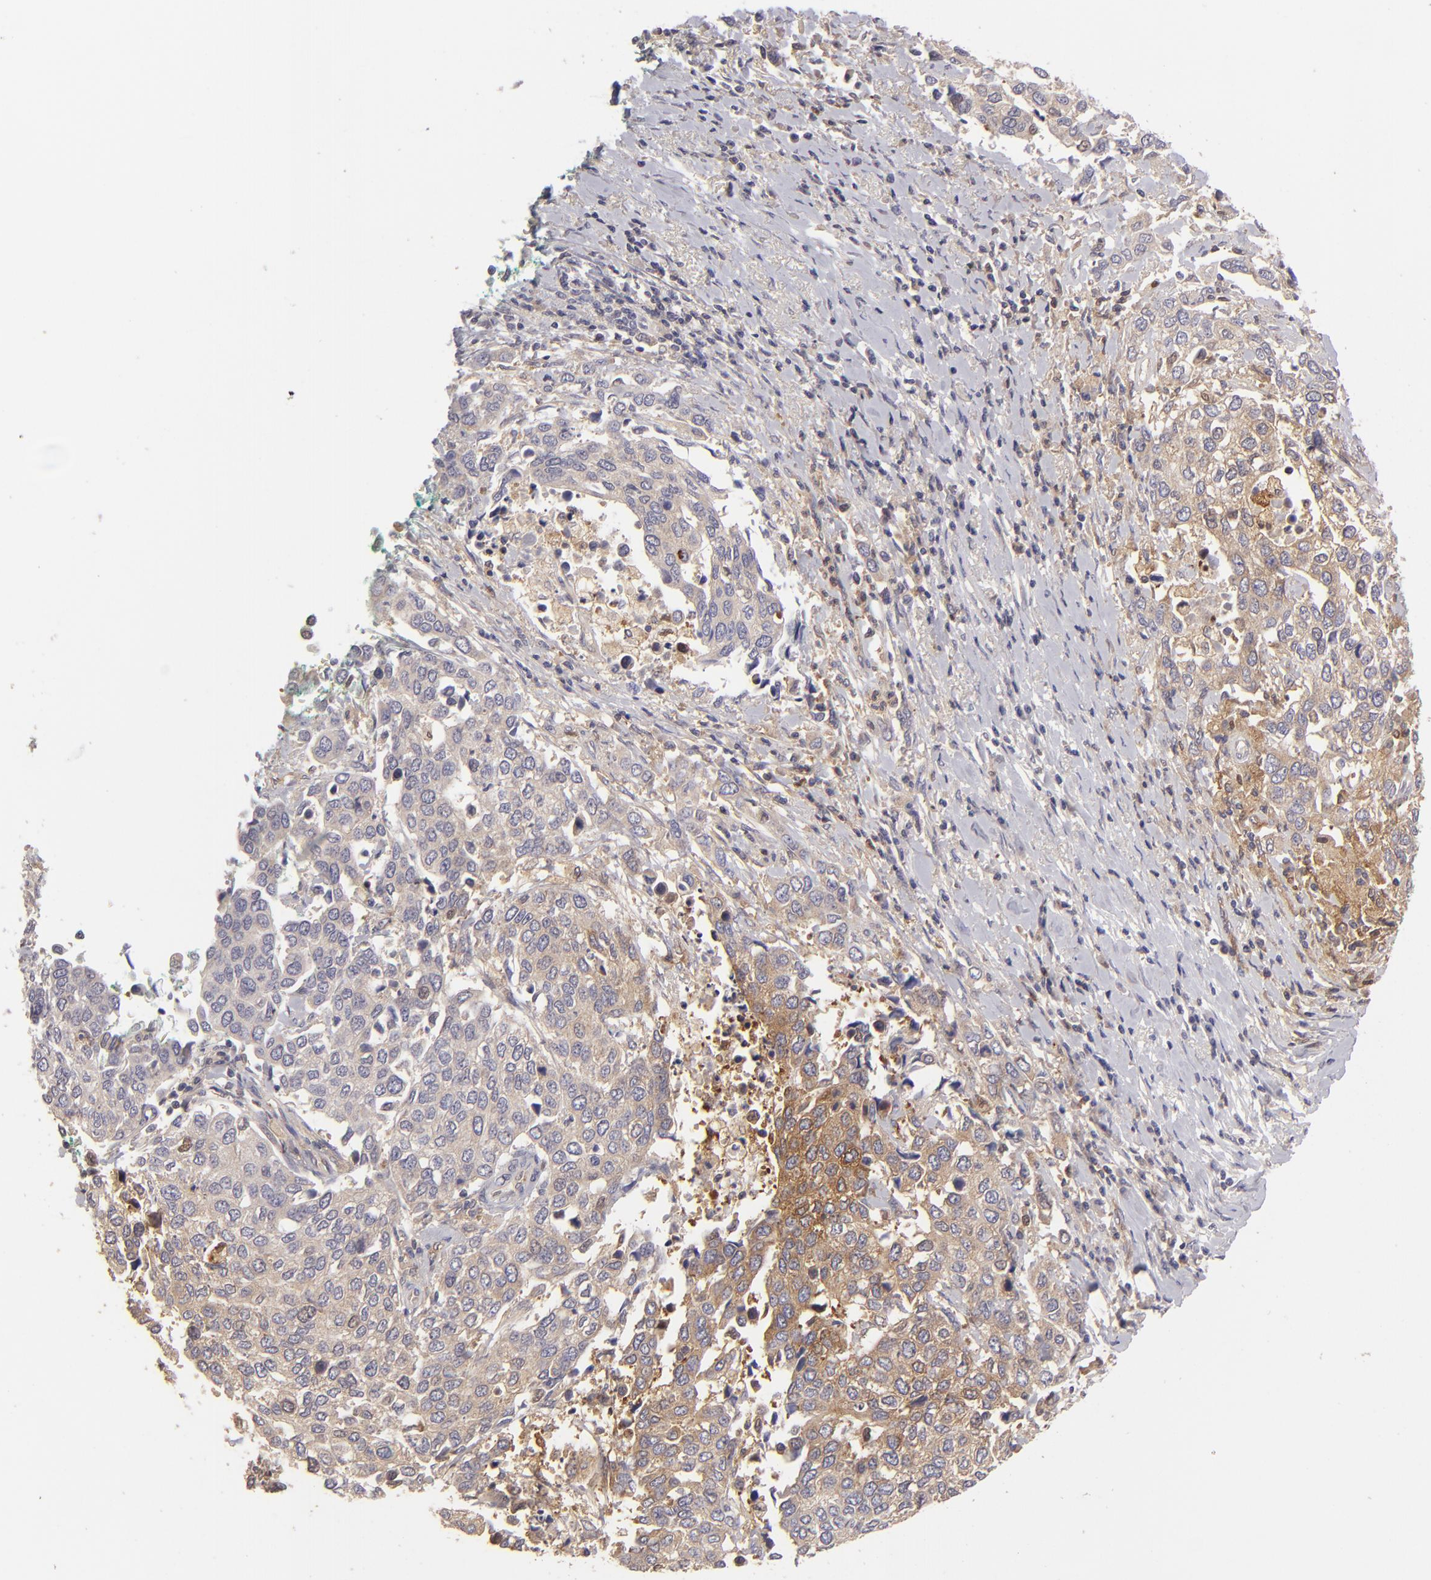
{"staining": {"intensity": "moderate", "quantity": ">75%", "location": "cytoplasmic/membranous"}, "tissue": "cervical cancer", "cell_type": "Tumor cells", "image_type": "cancer", "snomed": [{"axis": "morphology", "description": "Squamous cell carcinoma, NOS"}, {"axis": "topography", "description": "Cervix"}], "caption": "This histopathology image reveals IHC staining of human cervical cancer (squamous cell carcinoma), with medium moderate cytoplasmic/membranous positivity in approximately >75% of tumor cells.", "gene": "MMP10", "patient": {"sex": "female", "age": 54}}